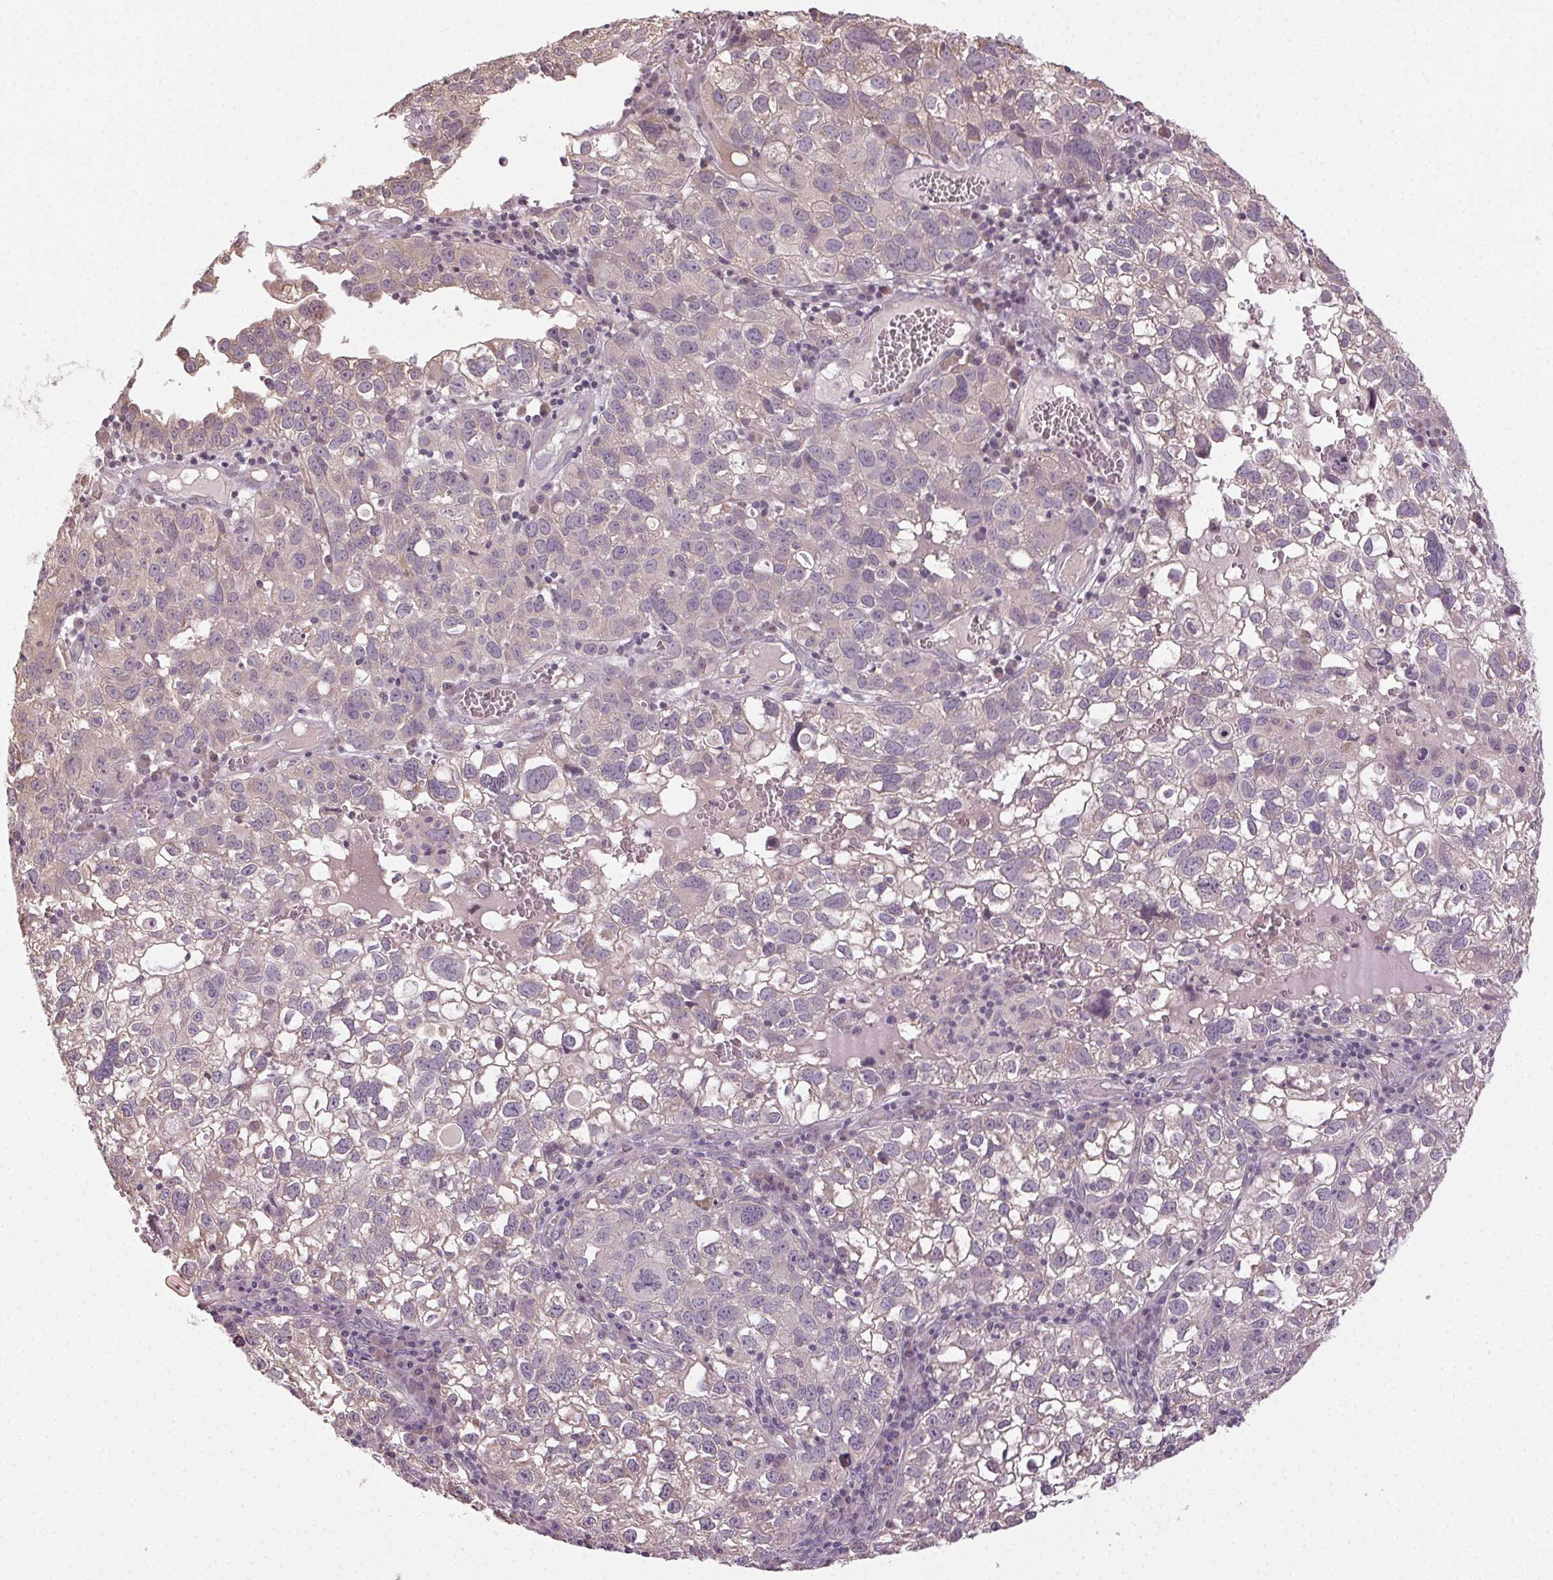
{"staining": {"intensity": "negative", "quantity": "none", "location": "none"}, "tissue": "cervical cancer", "cell_type": "Tumor cells", "image_type": "cancer", "snomed": [{"axis": "morphology", "description": "Squamous cell carcinoma, NOS"}, {"axis": "topography", "description": "Cervix"}], "caption": "An image of human cervical squamous cell carcinoma is negative for staining in tumor cells.", "gene": "ATP1B3", "patient": {"sex": "female", "age": 55}}